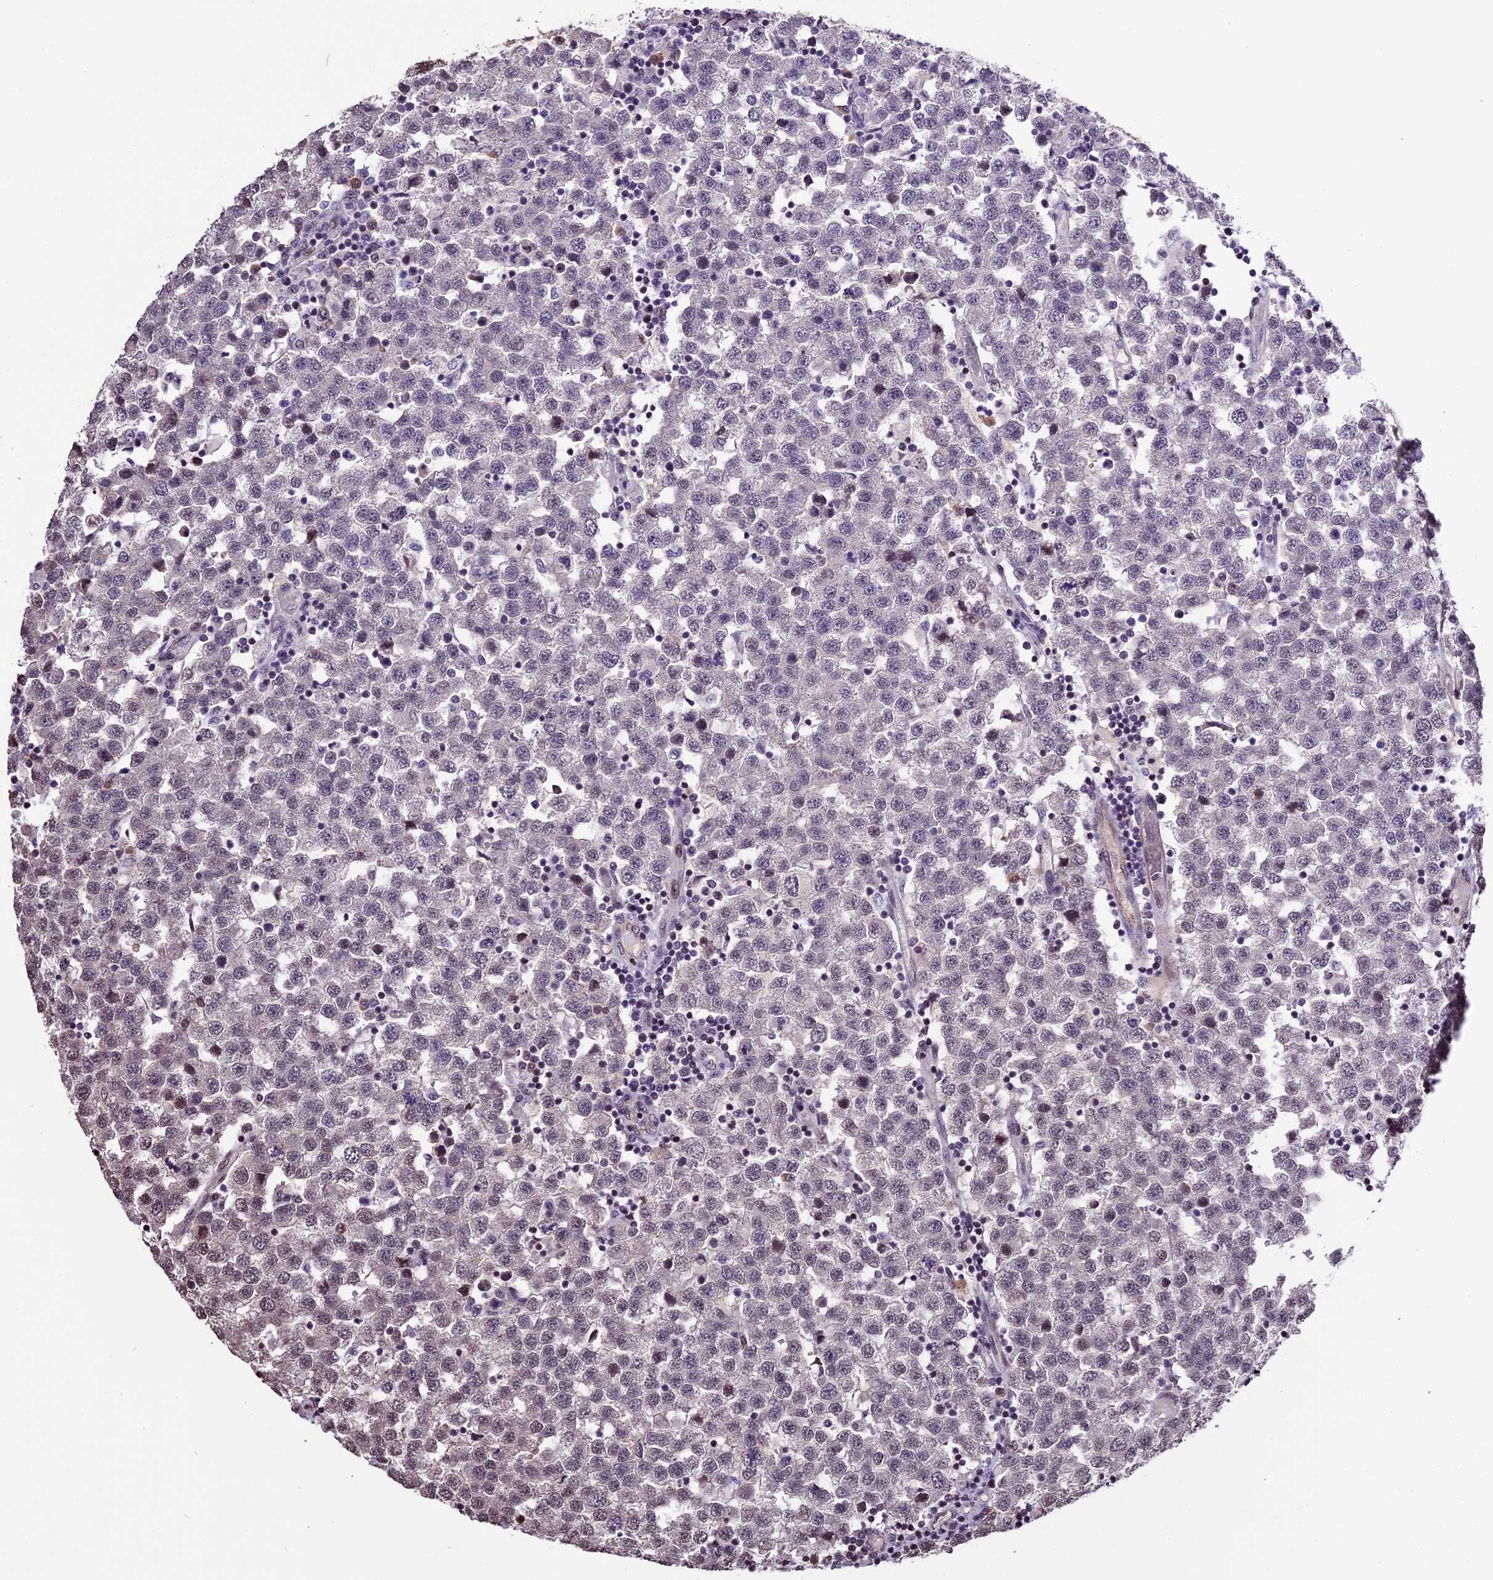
{"staining": {"intensity": "negative", "quantity": "none", "location": "none"}, "tissue": "testis cancer", "cell_type": "Tumor cells", "image_type": "cancer", "snomed": [{"axis": "morphology", "description": "Seminoma, NOS"}, {"axis": "topography", "description": "Testis"}], "caption": "This is a histopathology image of immunohistochemistry staining of testis seminoma, which shows no positivity in tumor cells. (DAB immunohistochemistry with hematoxylin counter stain).", "gene": "POLR3E", "patient": {"sex": "male", "age": 34}}